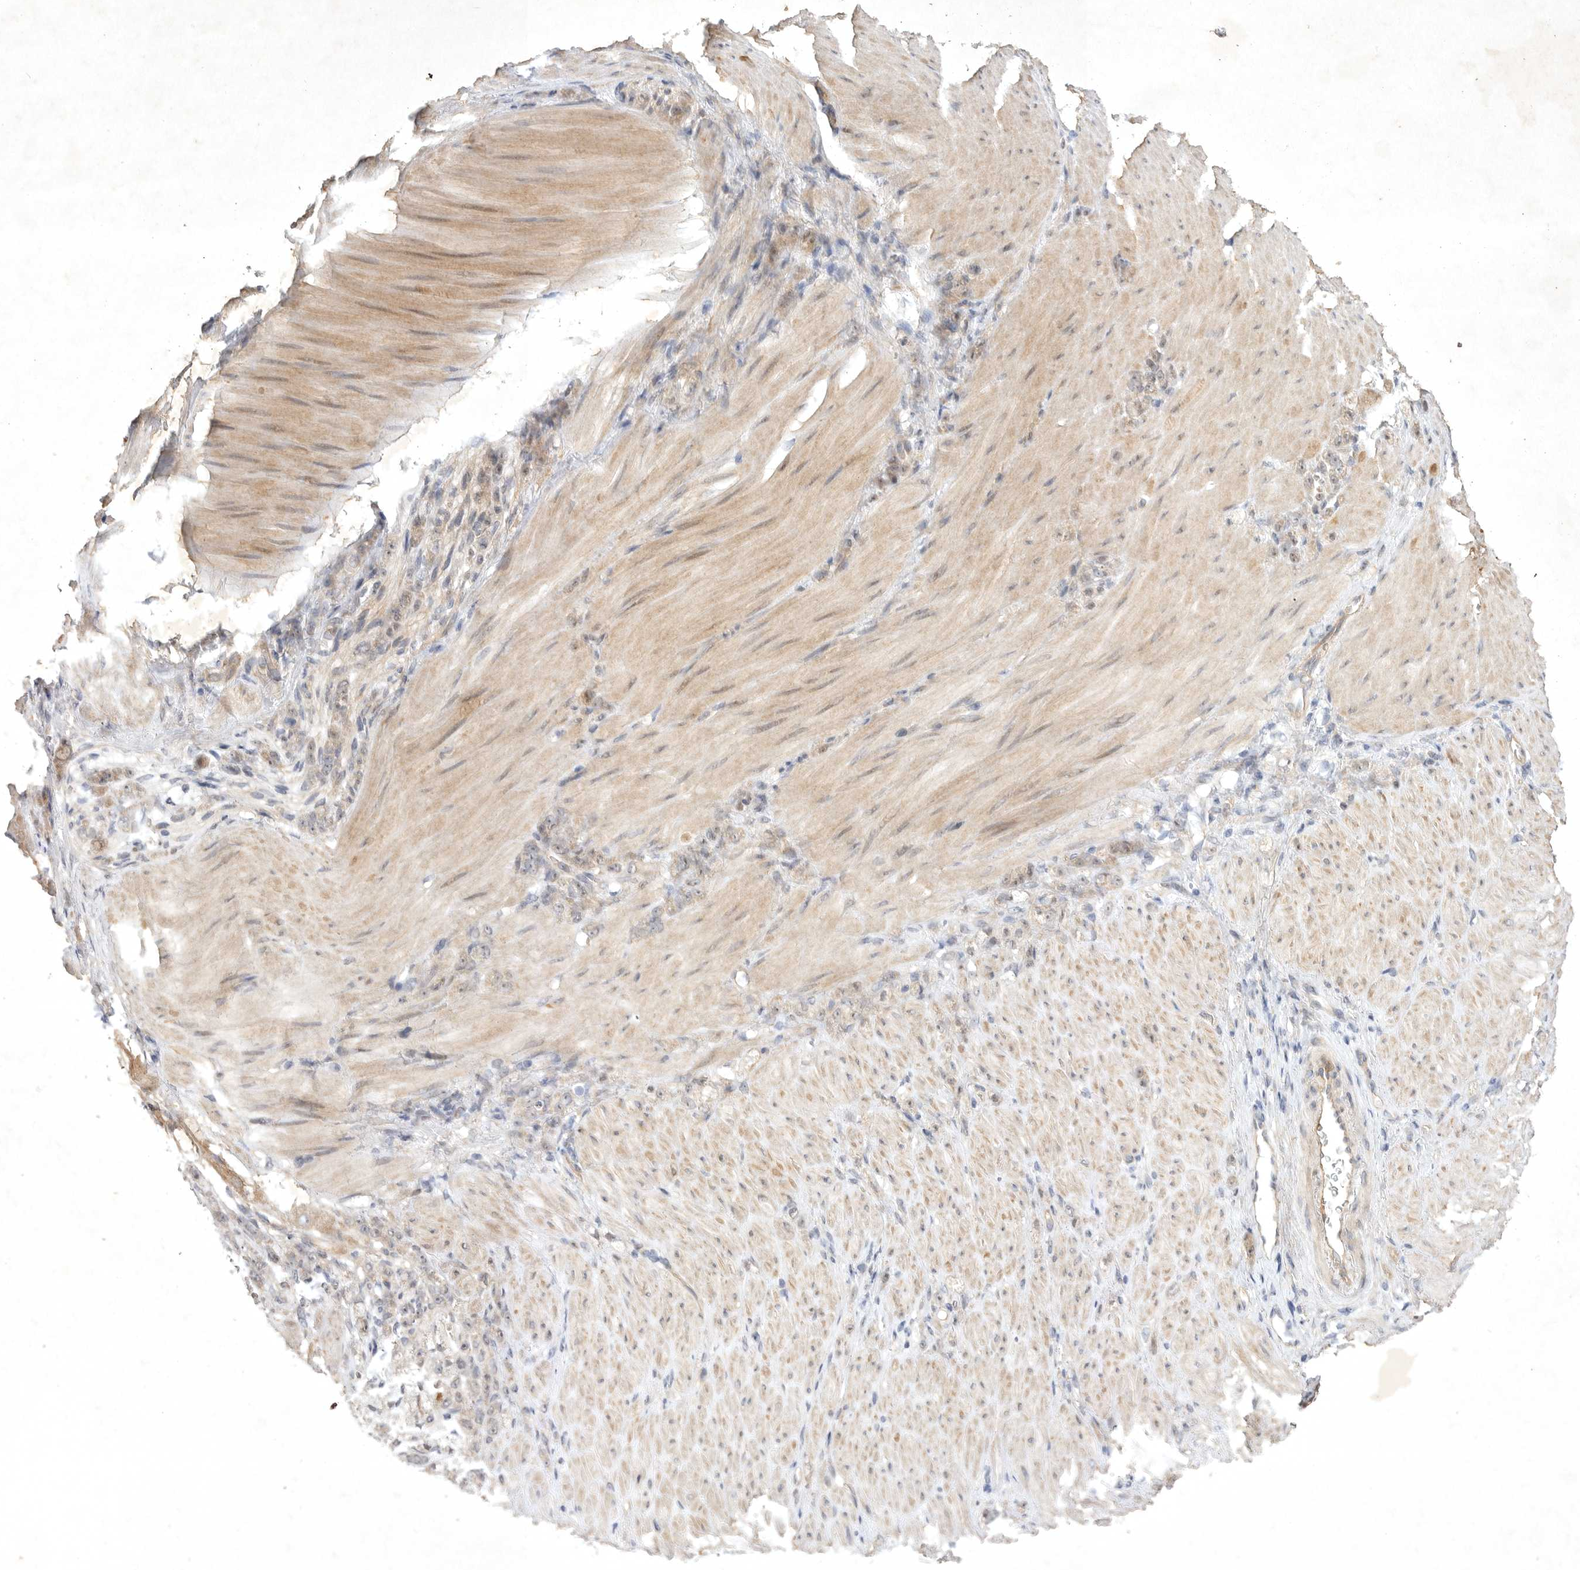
{"staining": {"intensity": "weak", "quantity": "<25%", "location": "cytoplasmic/membranous"}, "tissue": "stomach cancer", "cell_type": "Tumor cells", "image_type": "cancer", "snomed": [{"axis": "morphology", "description": "Normal tissue, NOS"}, {"axis": "morphology", "description": "Adenocarcinoma, NOS"}, {"axis": "topography", "description": "Stomach"}], "caption": "Tumor cells show no significant positivity in stomach adenocarcinoma.", "gene": "PTPDC1", "patient": {"sex": "male", "age": 82}}